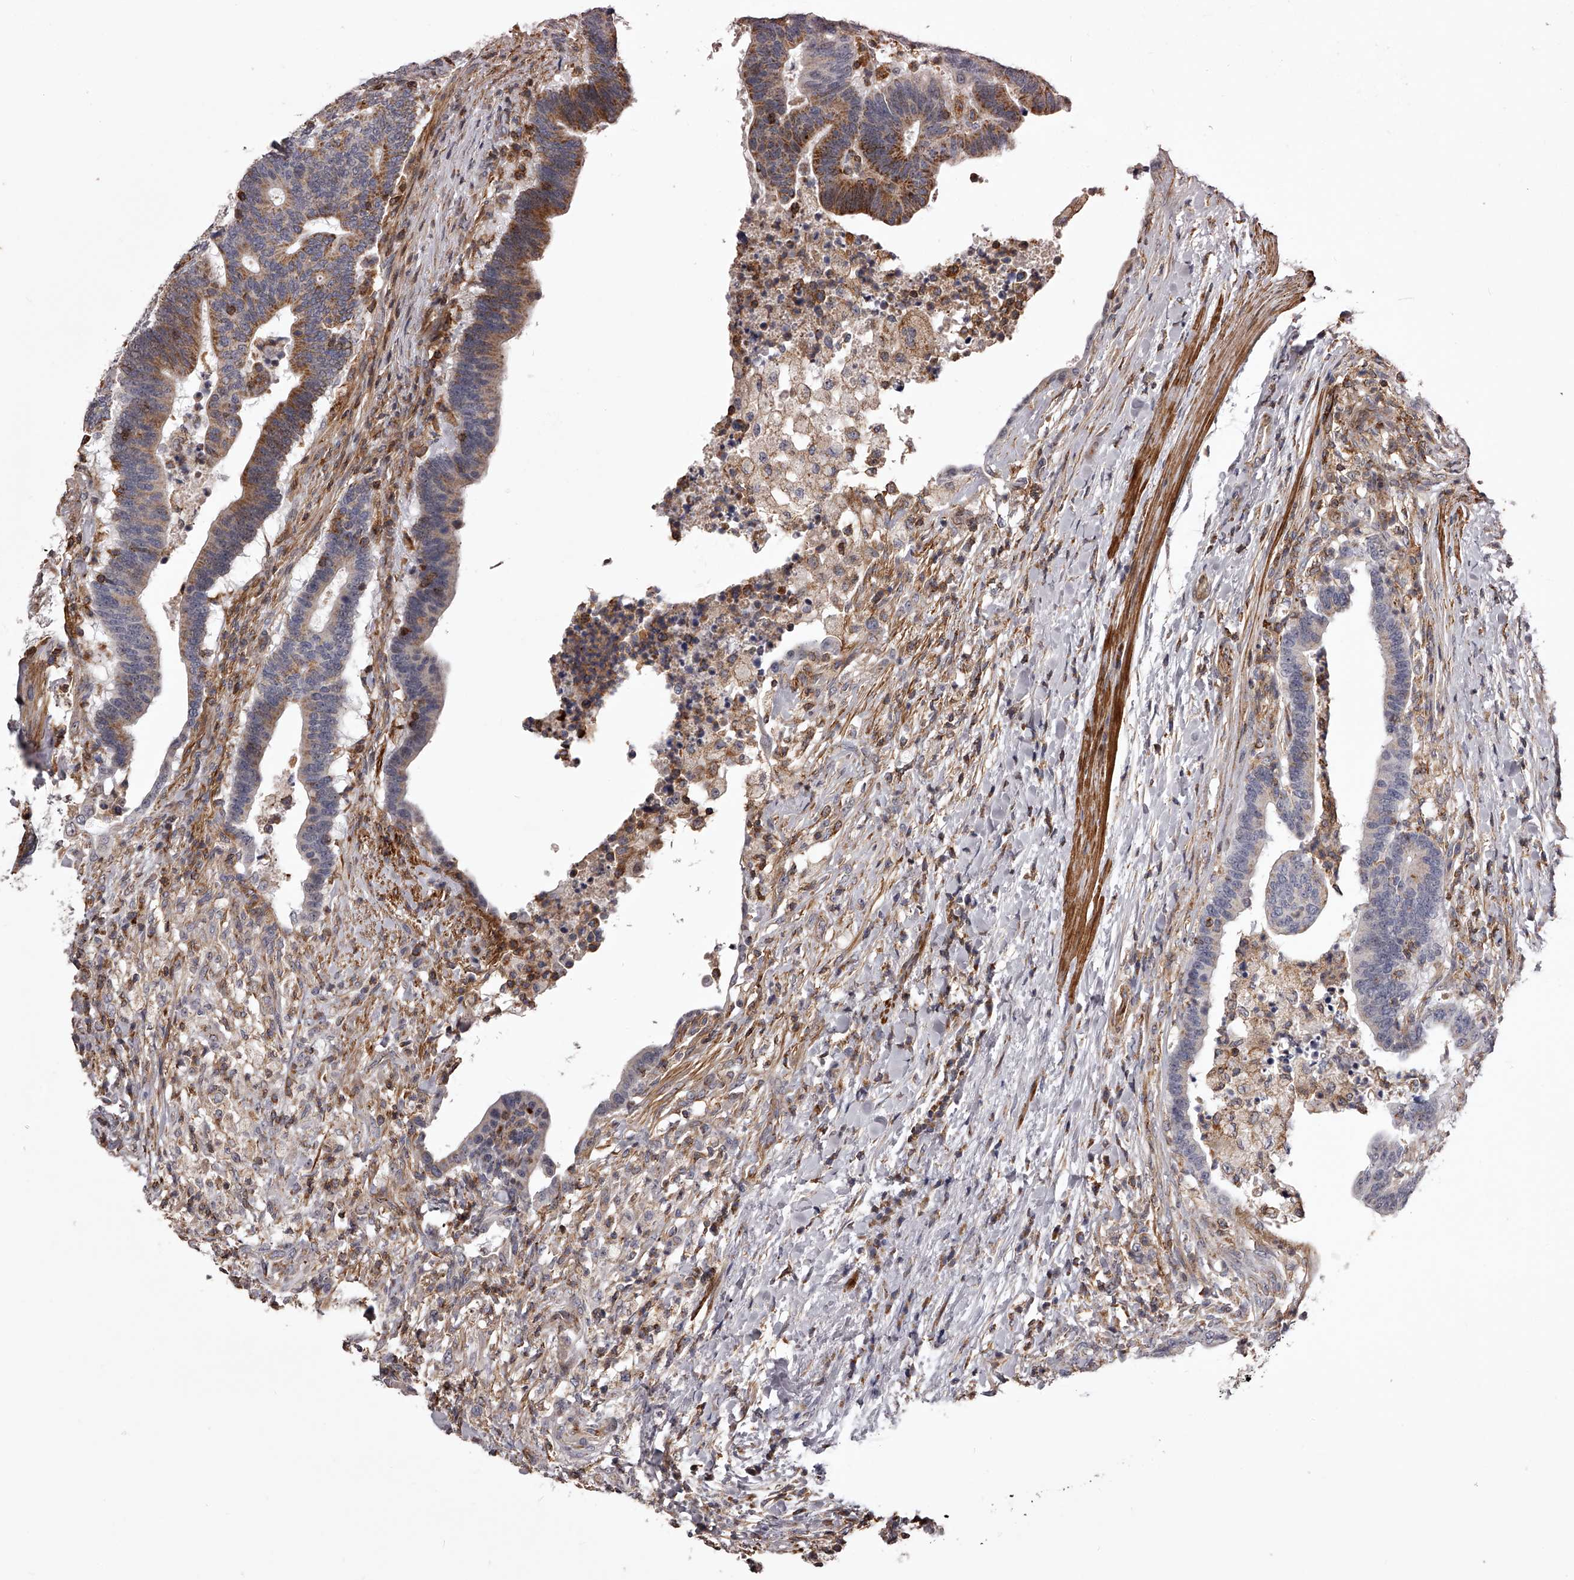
{"staining": {"intensity": "moderate", "quantity": "25%-75%", "location": "cytoplasmic/membranous"}, "tissue": "colorectal cancer", "cell_type": "Tumor cells", "image_type": "cancer", "snomed": [{"axis": "morphology", "description": "Adenocarcinoma, NOS"}, {"axis": "topography", "description": "Colon"}], "caption": "Adenocarcinoma (colorectal) tissue displays moderate cytoplasmic/membranous expression in approximately 25%-75% of tumor cells", "gene": "RRP36", "patient": {"sex": "female", "age": 66}}